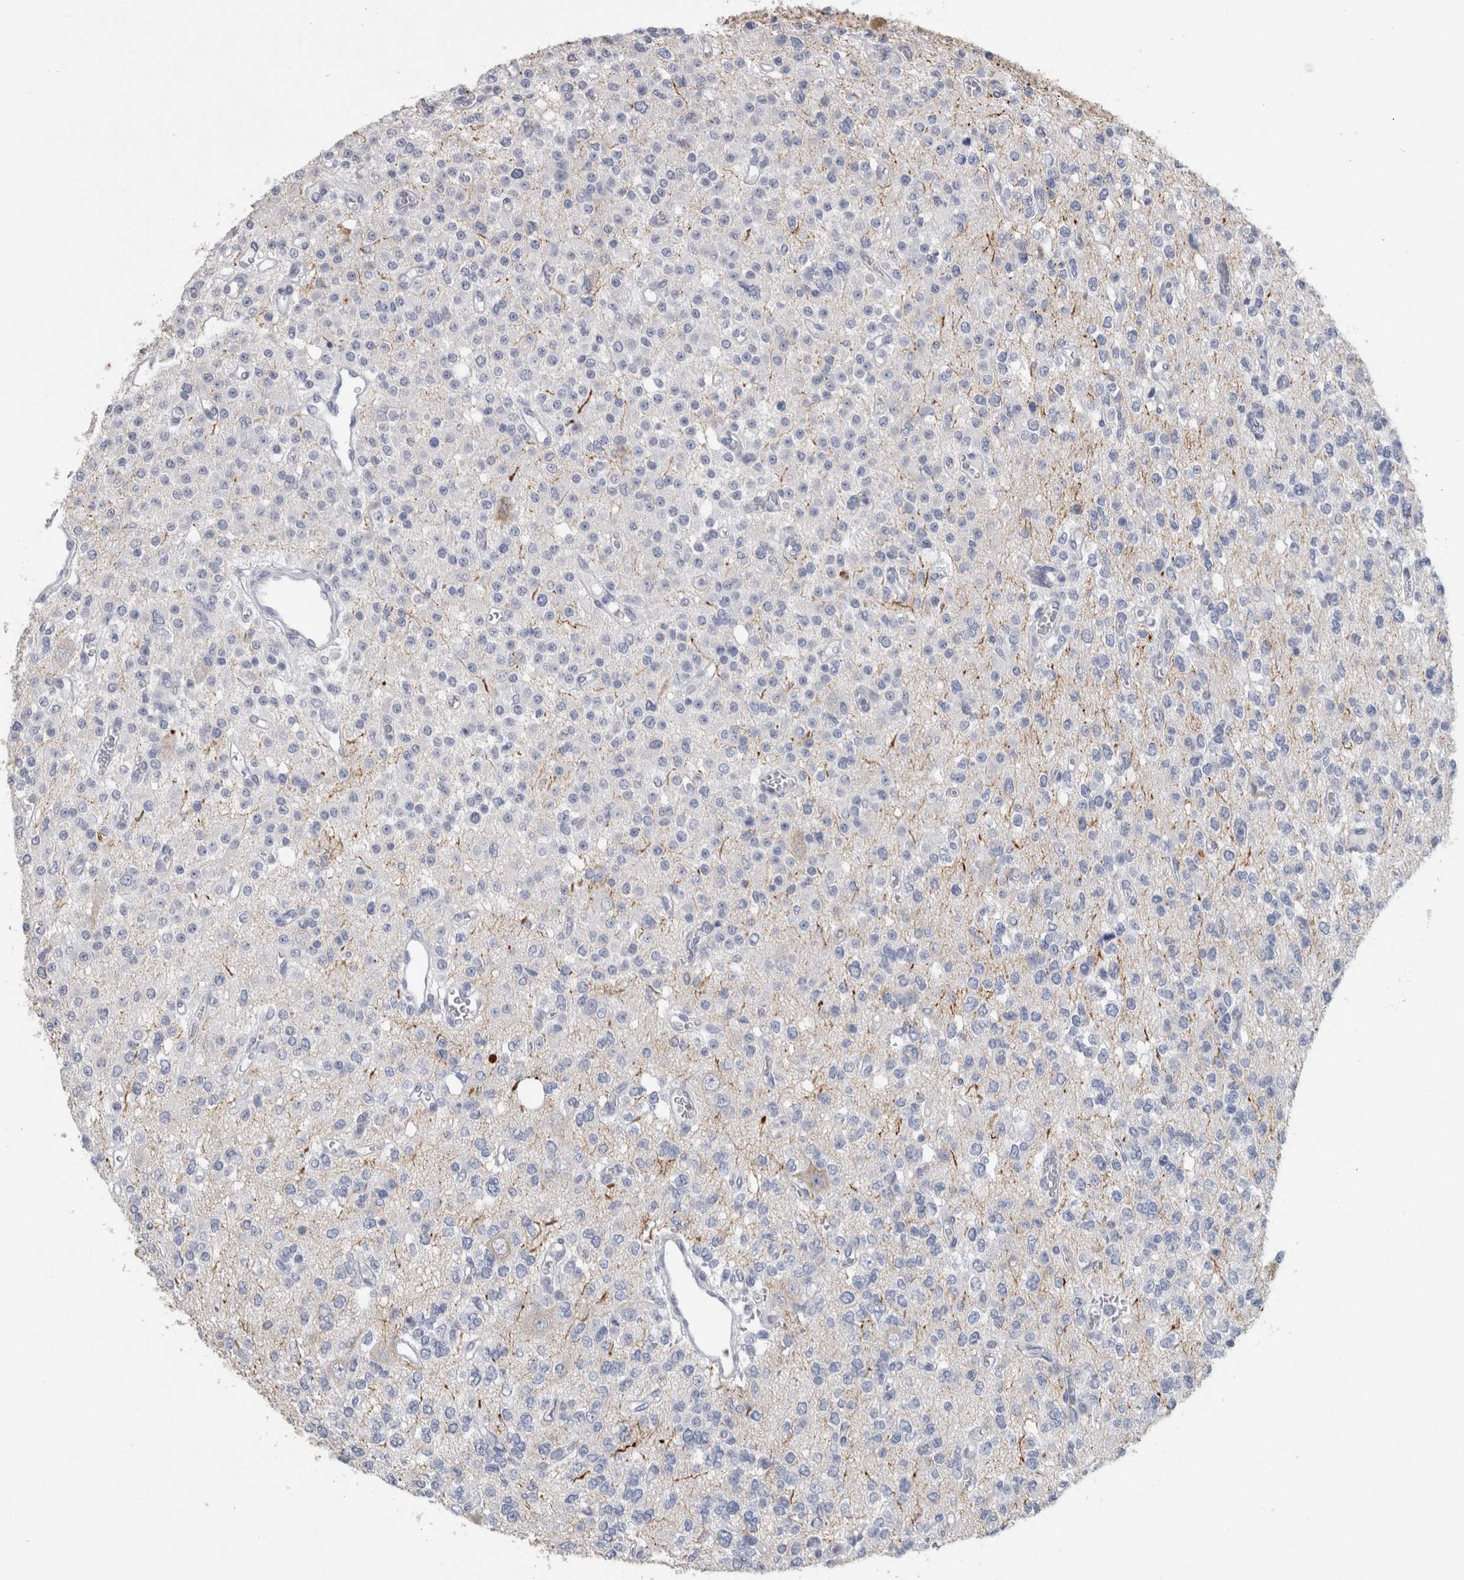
{"staining": {"intensity": "negative", "quantity": "none", "location": "none"}, "tissue": "glioma", "cell_type": "Tumor cells", "image_type": "cancer", "snomed": [{"axis": "morphology", "description": "Glioma, malignant, Low grade"}, {"axis": "topography", "description": "Brain"}], "caption": "Image shows no significant protein positivity in tumor cells of glioma. (IHC, brightfield microscopy, high magnification).", "gene": "NEFM", "patient": {"sex": "male", "age": 38}}